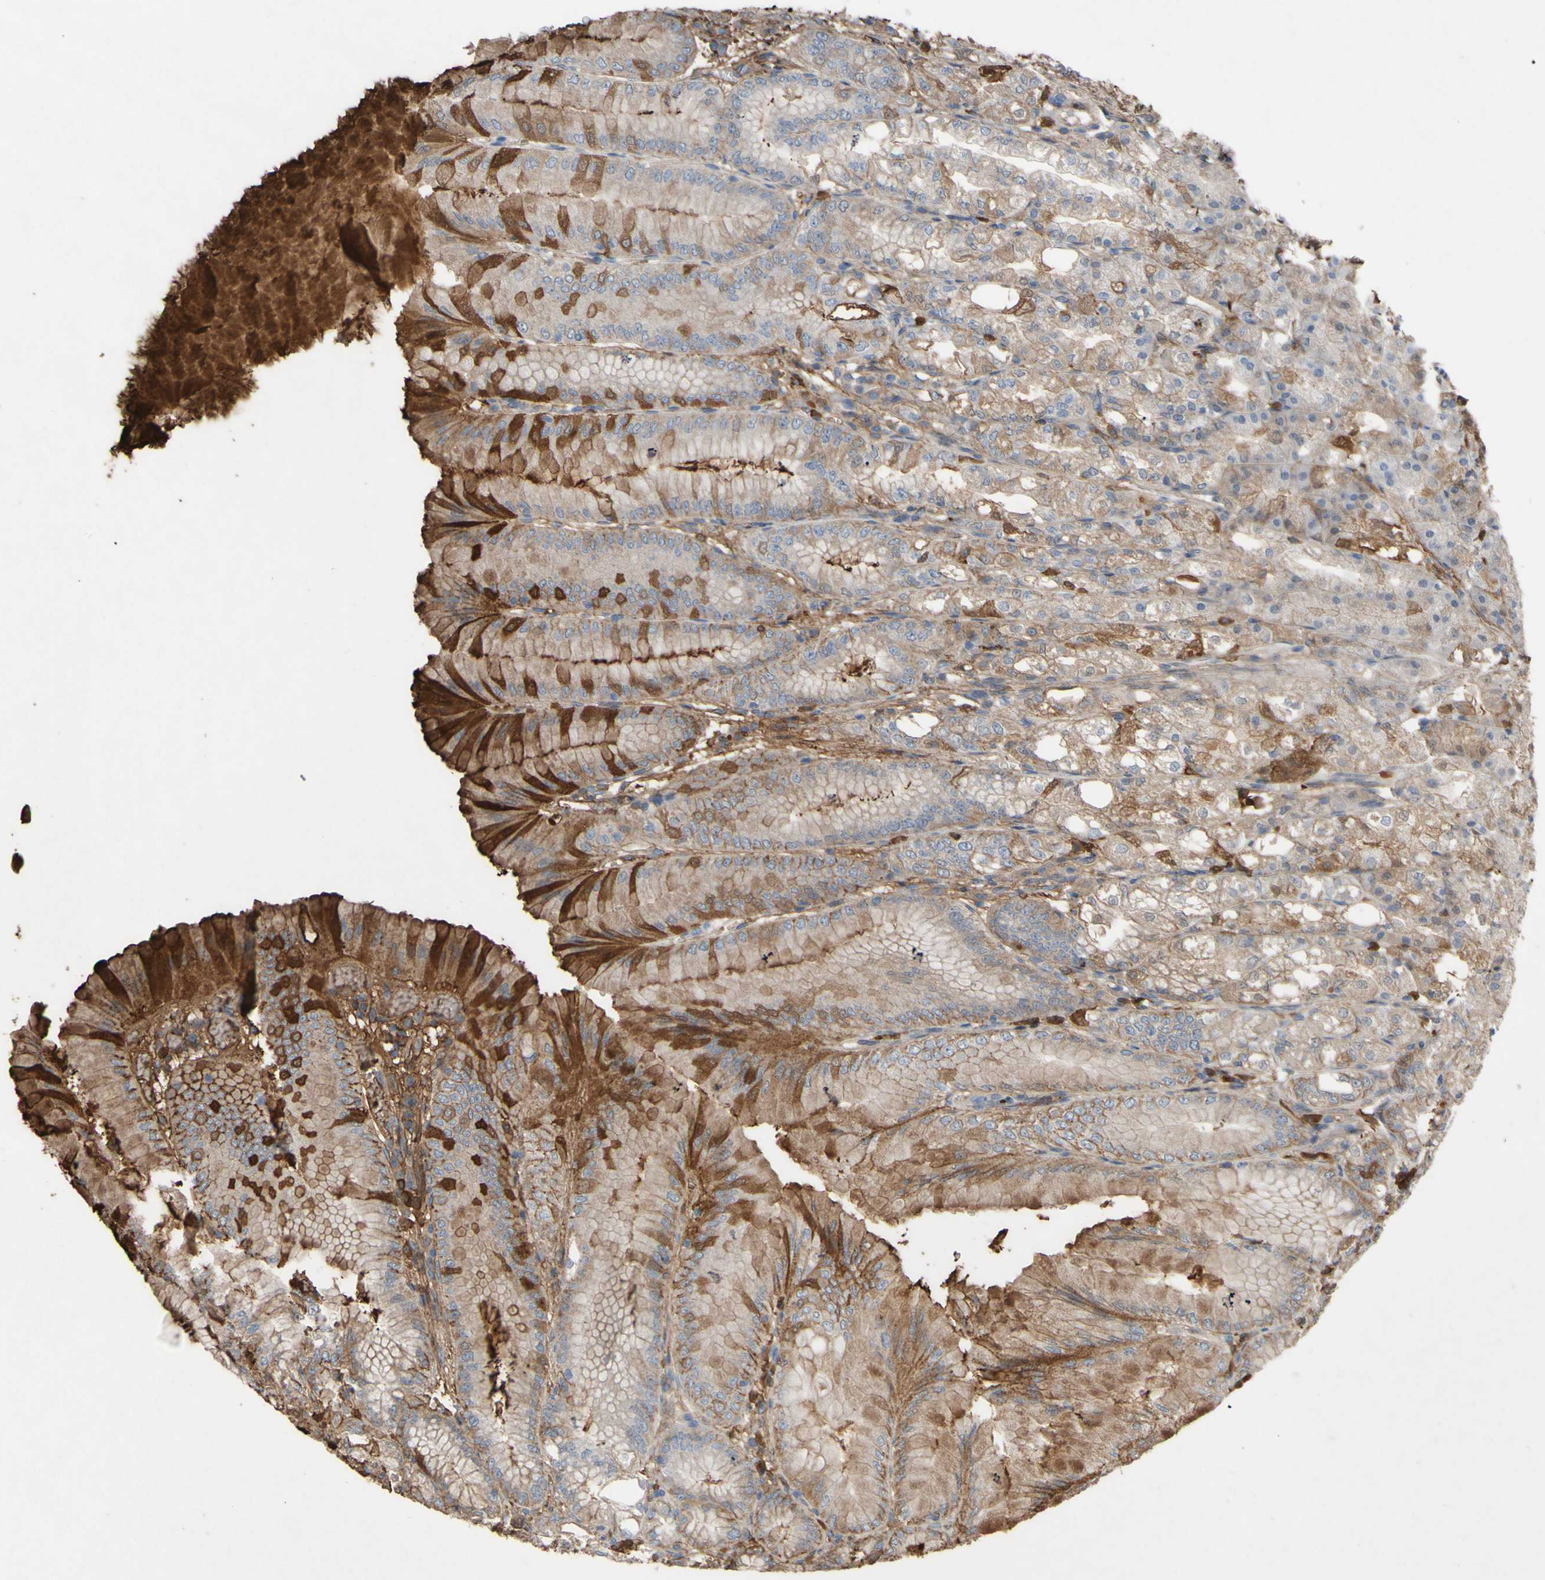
{"staining": {"intensity": "moderate", "quantity": "25%-75%", "location": "cytoplasmic/membranous"}, "tissue": "stomach", "cell_type": "Glandular cells", "image_type": "normal", "snomed": [{"axis": "morphology", "description": "Normal tissue, NOS"}, {"axis": "topography", "description": "Stomach, lower"}], "caption": "An immunohistochemistry (IHC) photomicrograph of benign tissue is shown. Protein staining in brown highlights moderate cytoplasmic/membranous positivity in stomach within glandular cells.", "gene": "PTGDS", "patient": {"sex": "male", "age": 71}}